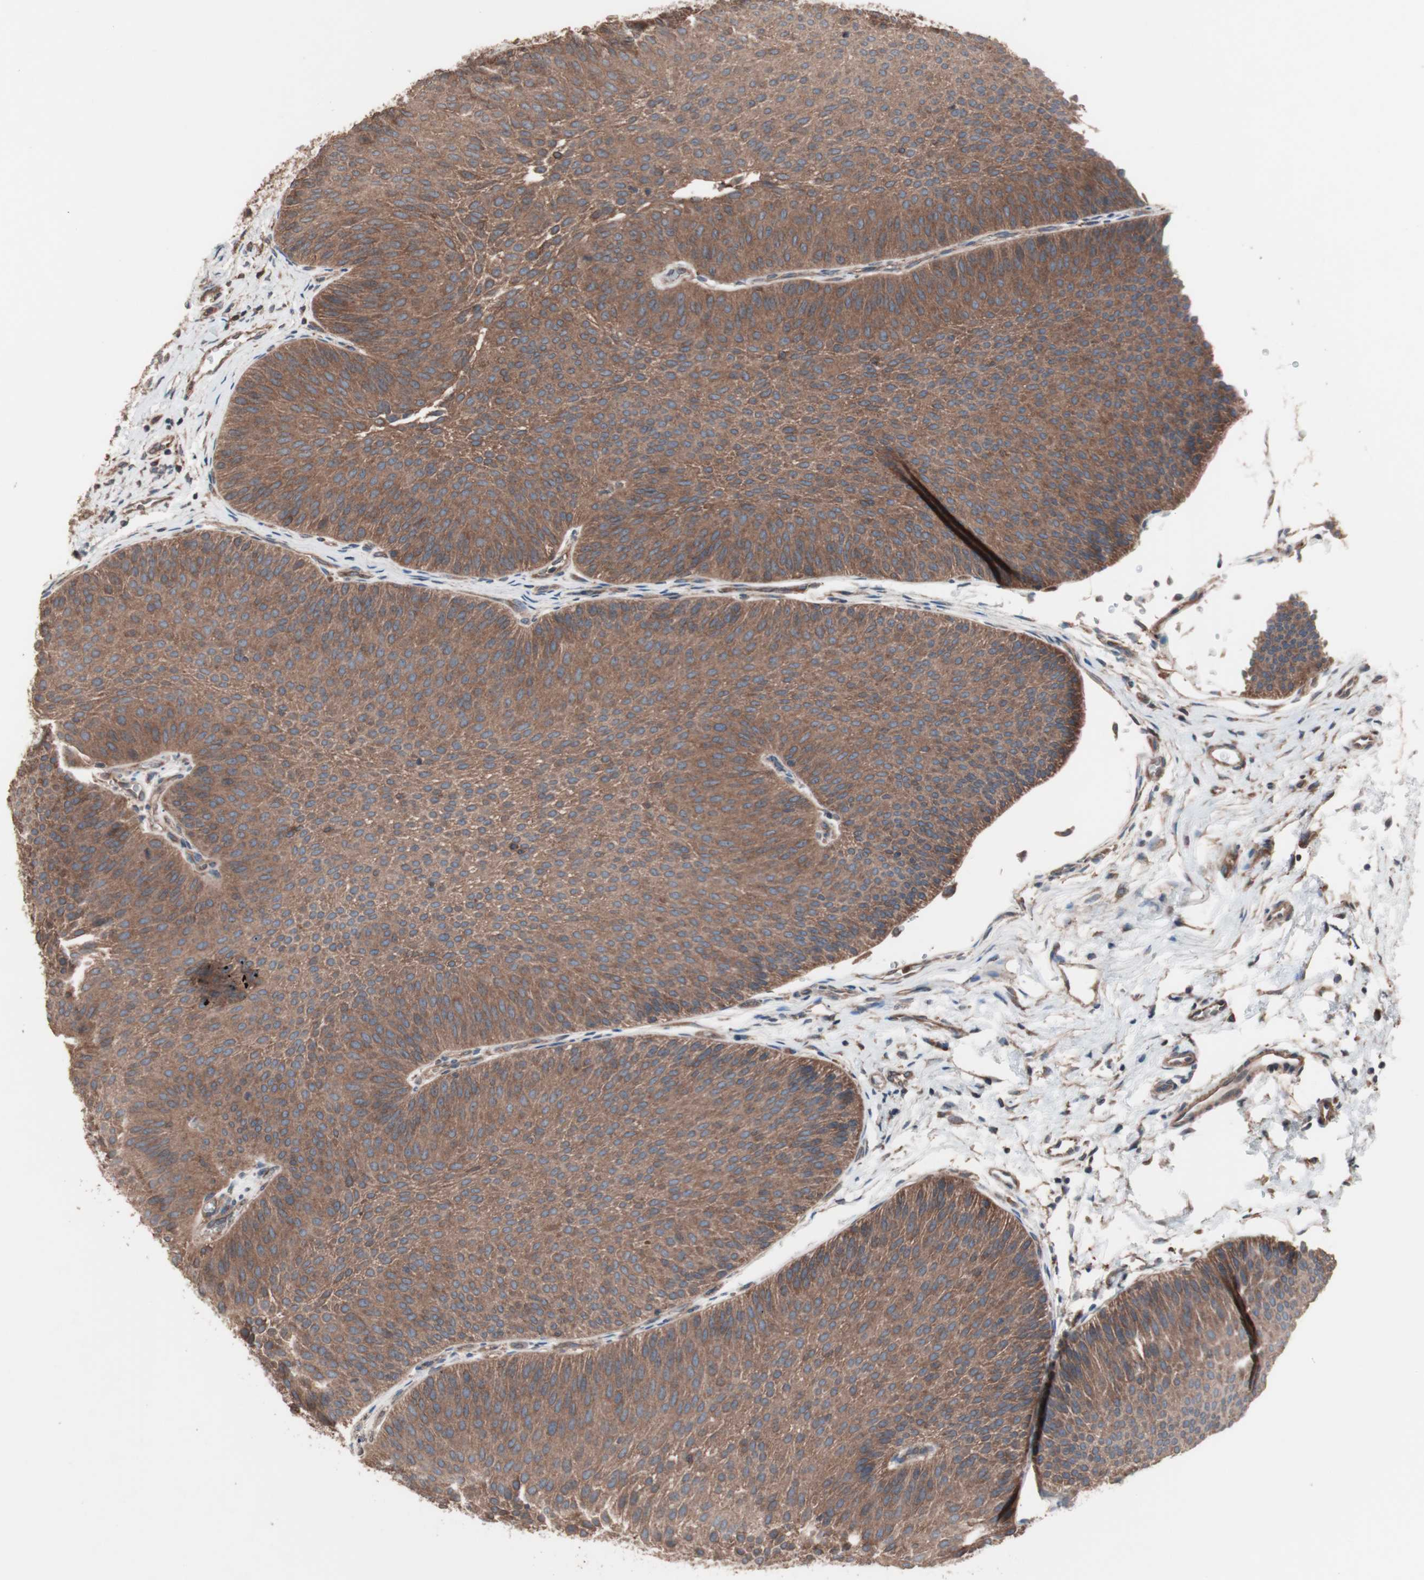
{"staining": {"intensity": "moderate", "quantity": ">75%", "location": "cytoplasmic/membranous"}, "tissue": "urothelial cancer", "cell_type": "Tumor cells", "image_type": "cancer", "snomed": [{"axis": "morphology", "description": "Urothelial carcinoma, Low grade"}, {"axis": "topography", "description": "Urinary bladder"}], "caption": "Immunohistochemistry (IHC) histopathology image of neoplastic tissue: human low-grade urothelial carcinoma stained using immunohistochemistry demonstrates medium levels of moderate protein expression localized specifically in the cytoplasmic/membranous of tumor cells, appearing as a cytoplasmic/membranous brown color.", "gene": "ATG7", "patient": {"sex": "female", "age": 60}}